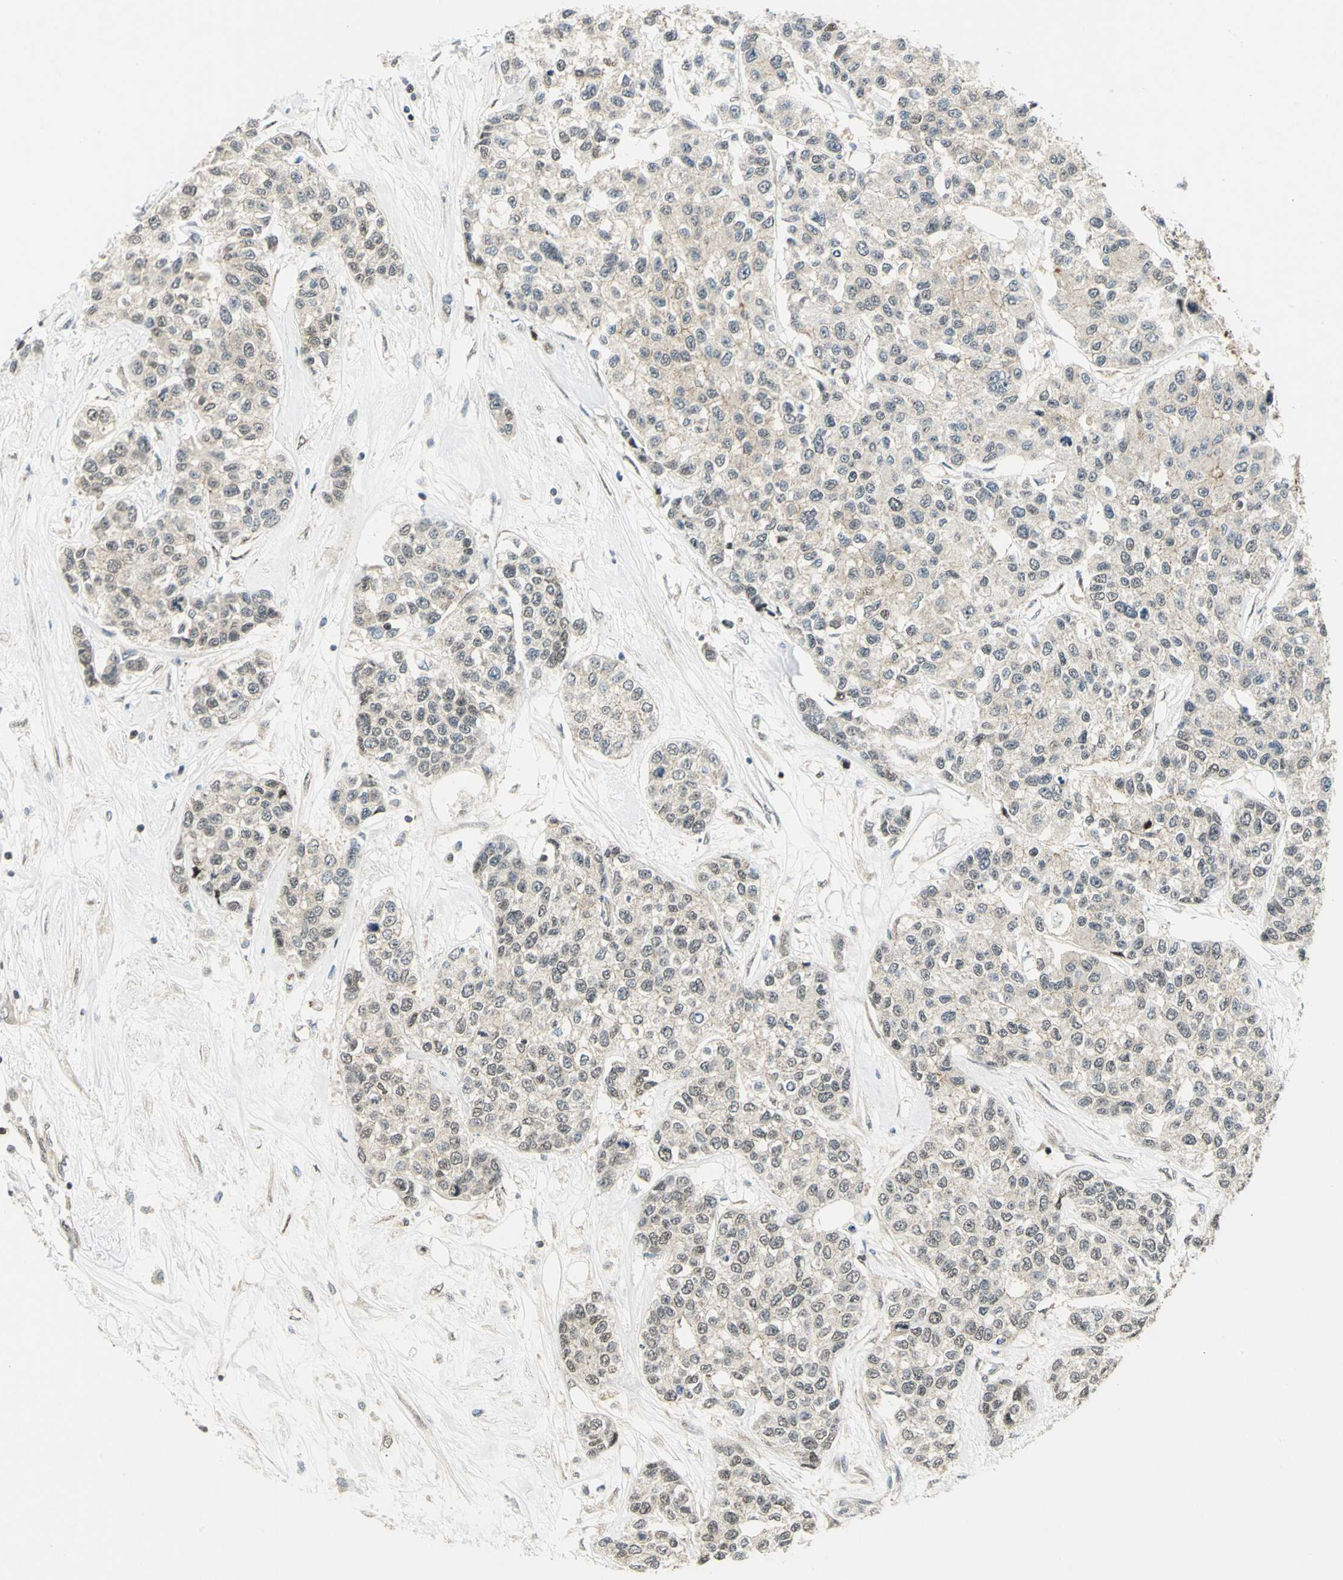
{"staining": {"intensity": "weak", "quantity": ">75%", "location": "cytoplasmic/membranous"}, "tissue": "breast cancer", "cell_type": "Tumor cells", "image_type": "cancer", "snomed": [{"axis": "morphology", "description": "Duct carcinoma"}, {"axis": "topography", "description": "Breast"}], "caption": "IHC image of neoplastic tissue: human breast infiltrating ductal carcinoma stained using immunohistochemistry shows low levels of weak protein expression localized specifically in the cytoplasmic/membranous of tumor cells, appearing as a cytoplasmic/membranous brown color.", "gene": "ATP6V1A", "patient": {"sex": "female", "age": 51}}